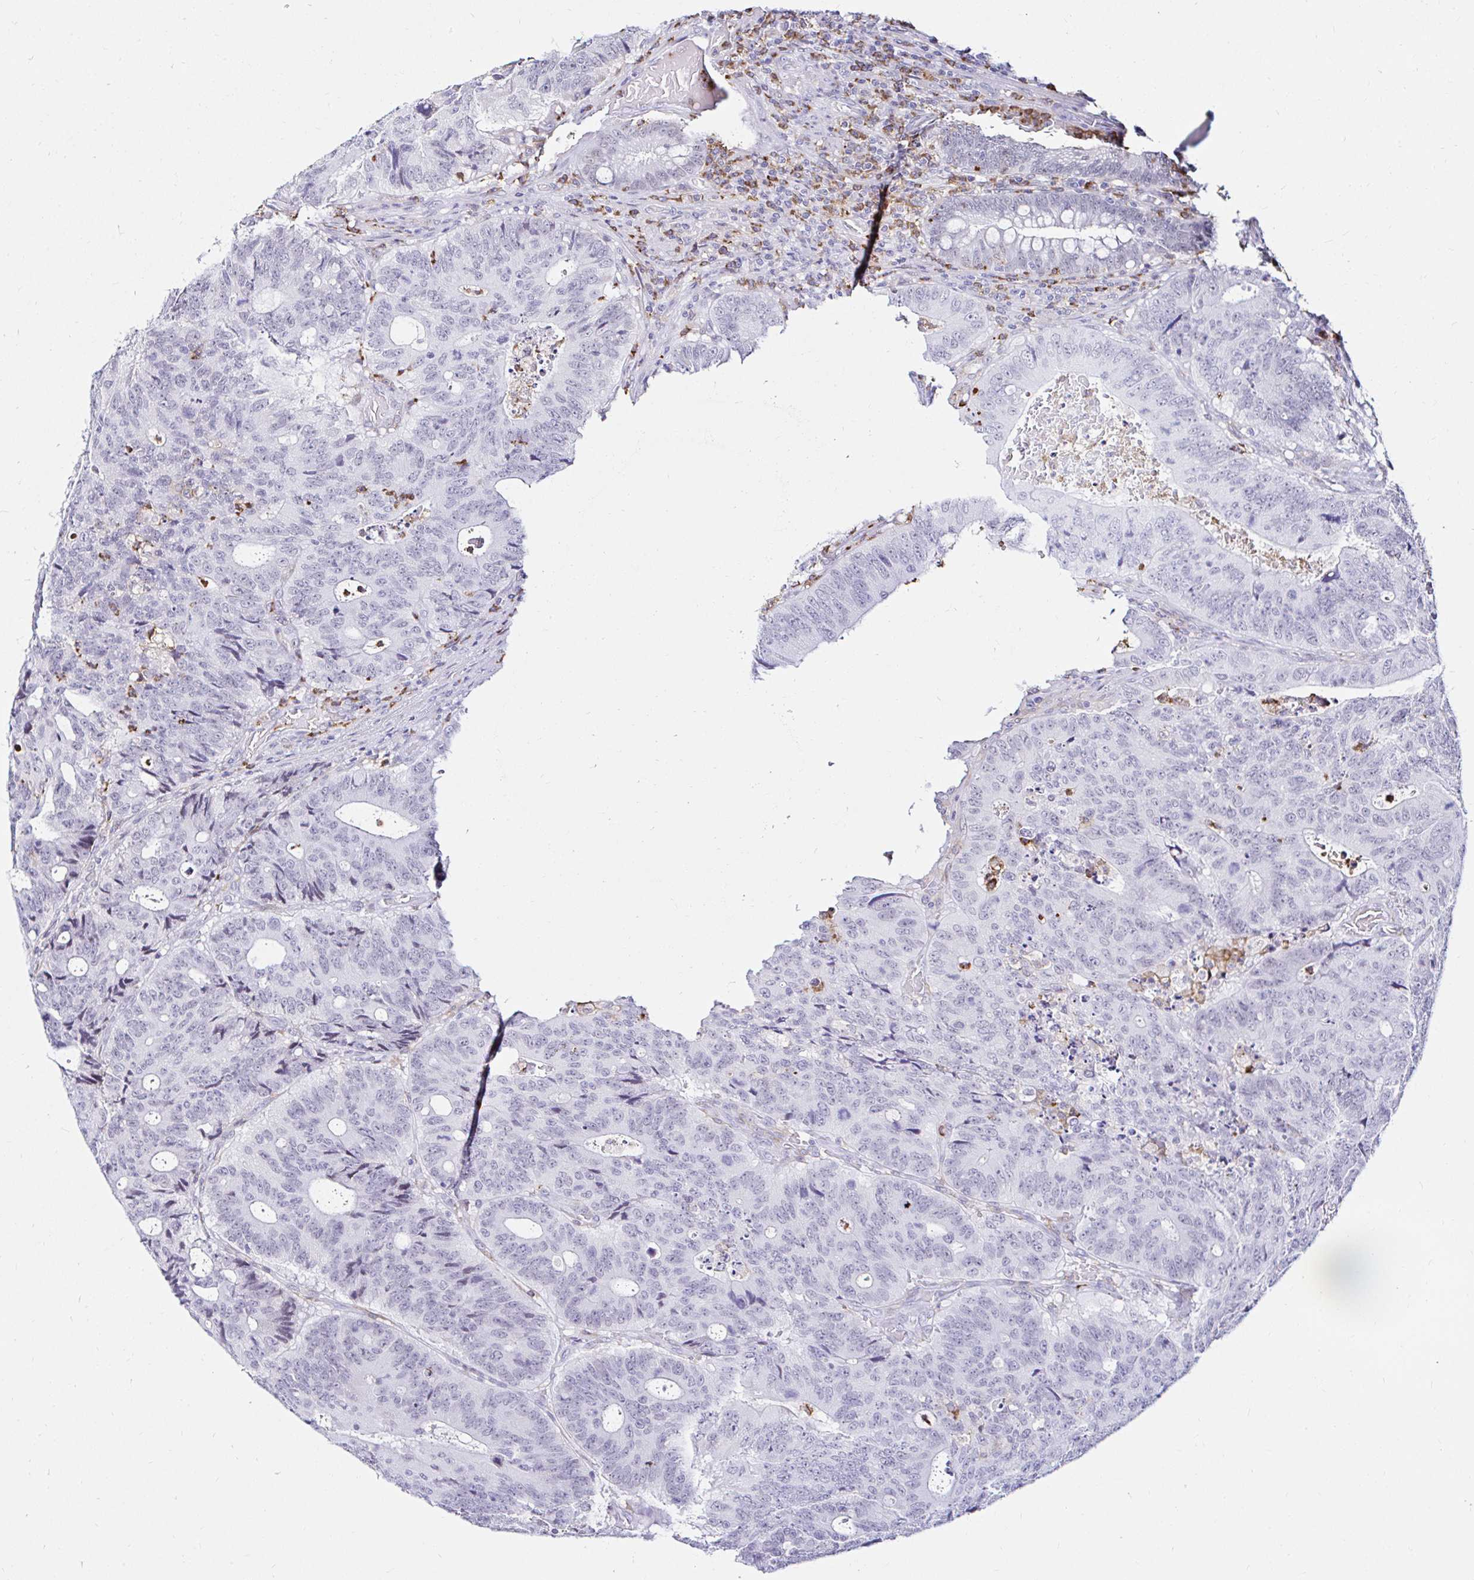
{"staining": {"intensity": "negative", "quantity": "none", "location": "none"}, "tissue": "colorectal cancer", "cell_type": "Tumor cells", "image_type": "cancer", "snomed": [{"axis": "morphology", "description": "Adenocarcinoma, NOS"}, {"axis": "topography", "description": "Colon"}], "caption": "This is an immunohistochemistry (IHC) histopathology image of human colorectal cancer. There is no positivity in tumor cells.", "gene": "CYBB", "patient": {"sex": "male", "age": 62}}